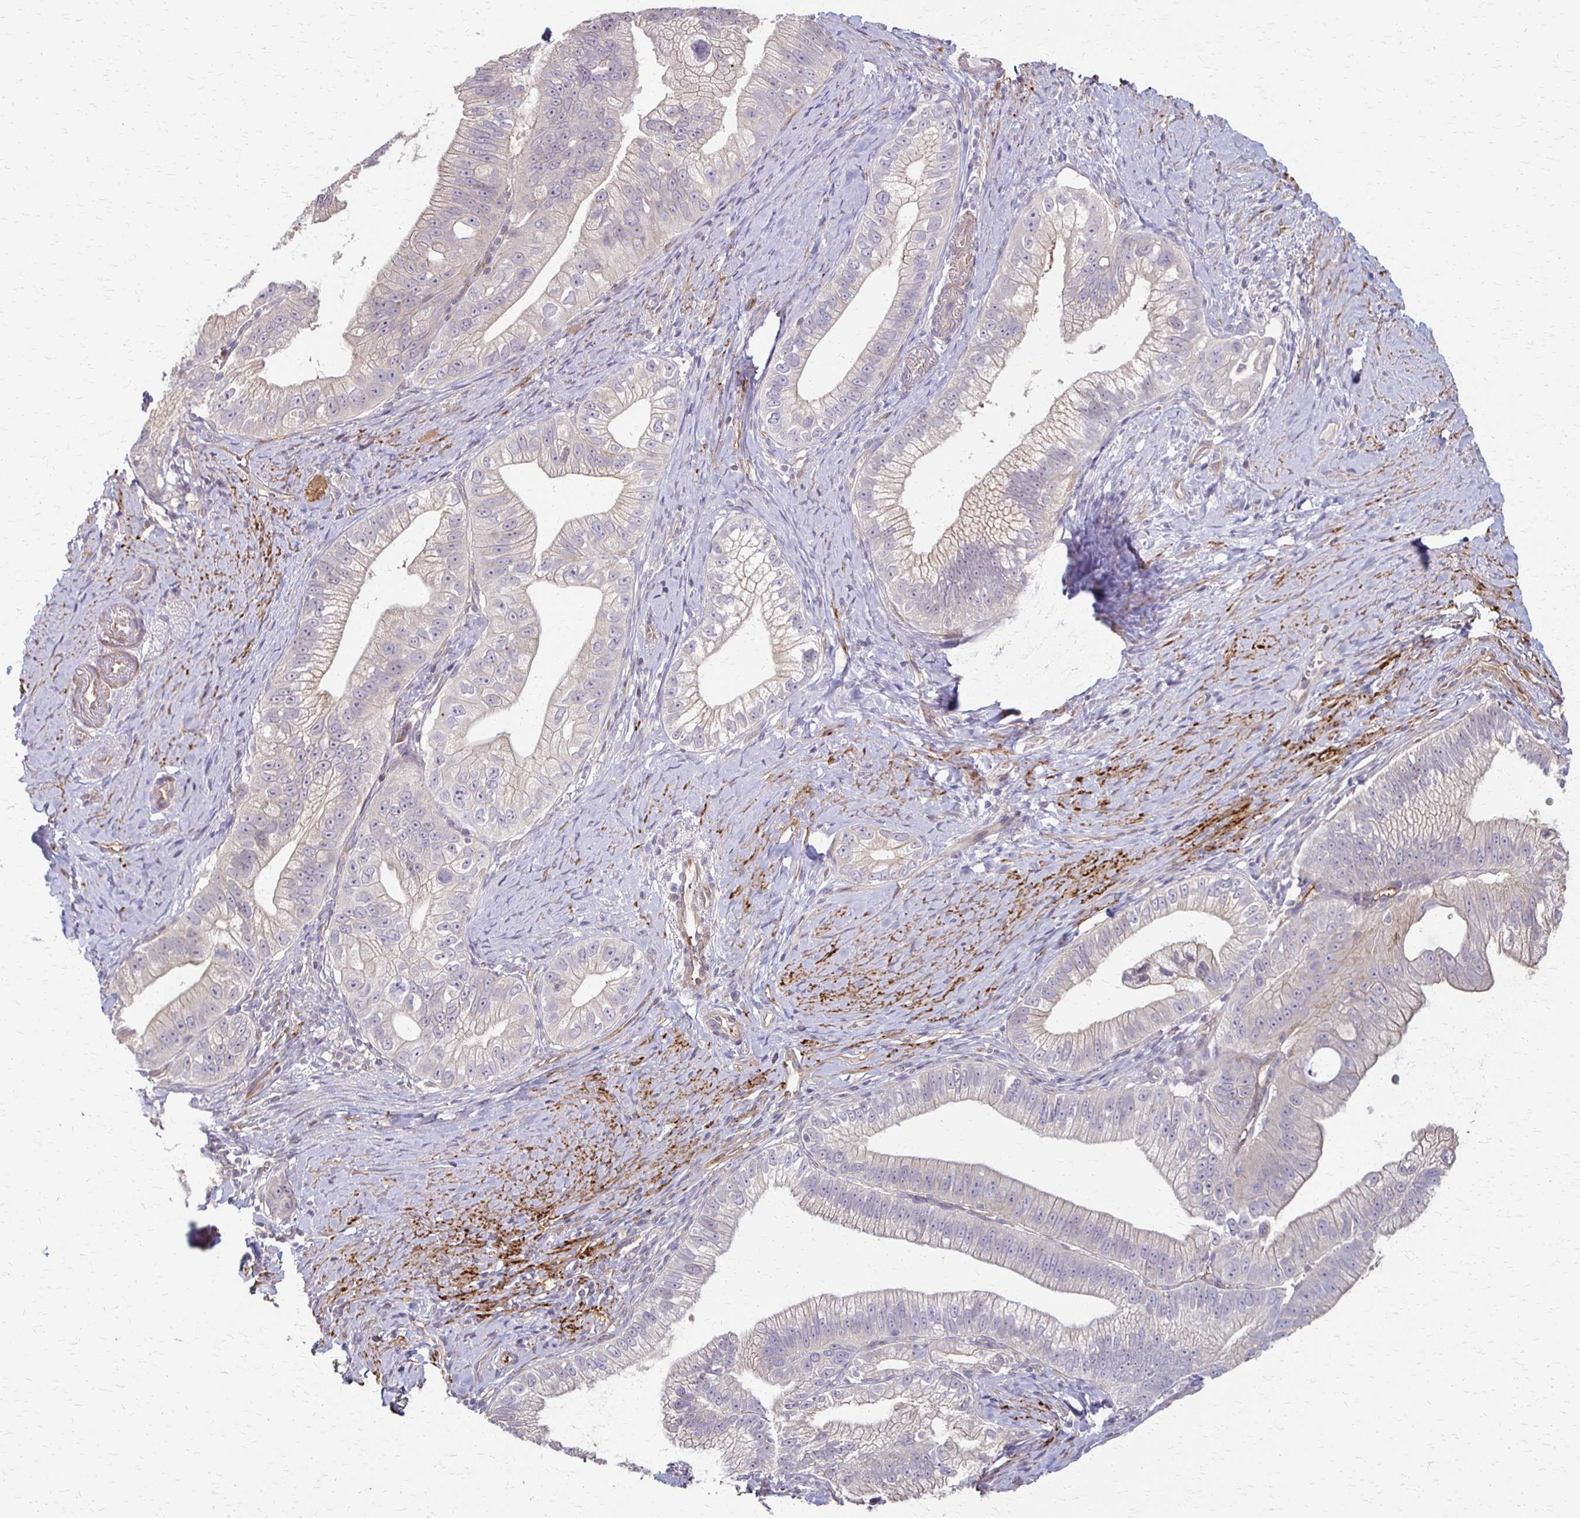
{"staining": {"intensity": "negative", "quantity": "none", "location": "none"}, "tissue": "pancreatic cancer", "cell_type": "Tumor cells", "image_type": "cancer", "snomed": [{"axis": "morphology", "description": "Adenocarcinoma, NOS"}, {"axis": "topography", "description": "Pancreas"}], "caption": "Immunohistochemistry micrograph of pancreatic cancer (adenocarcinoma) stained for a protein (brown), which exhibits no expression in tumor cells.", "gene": "CFL2", "patient": {"sex": "male", "age": 70}}